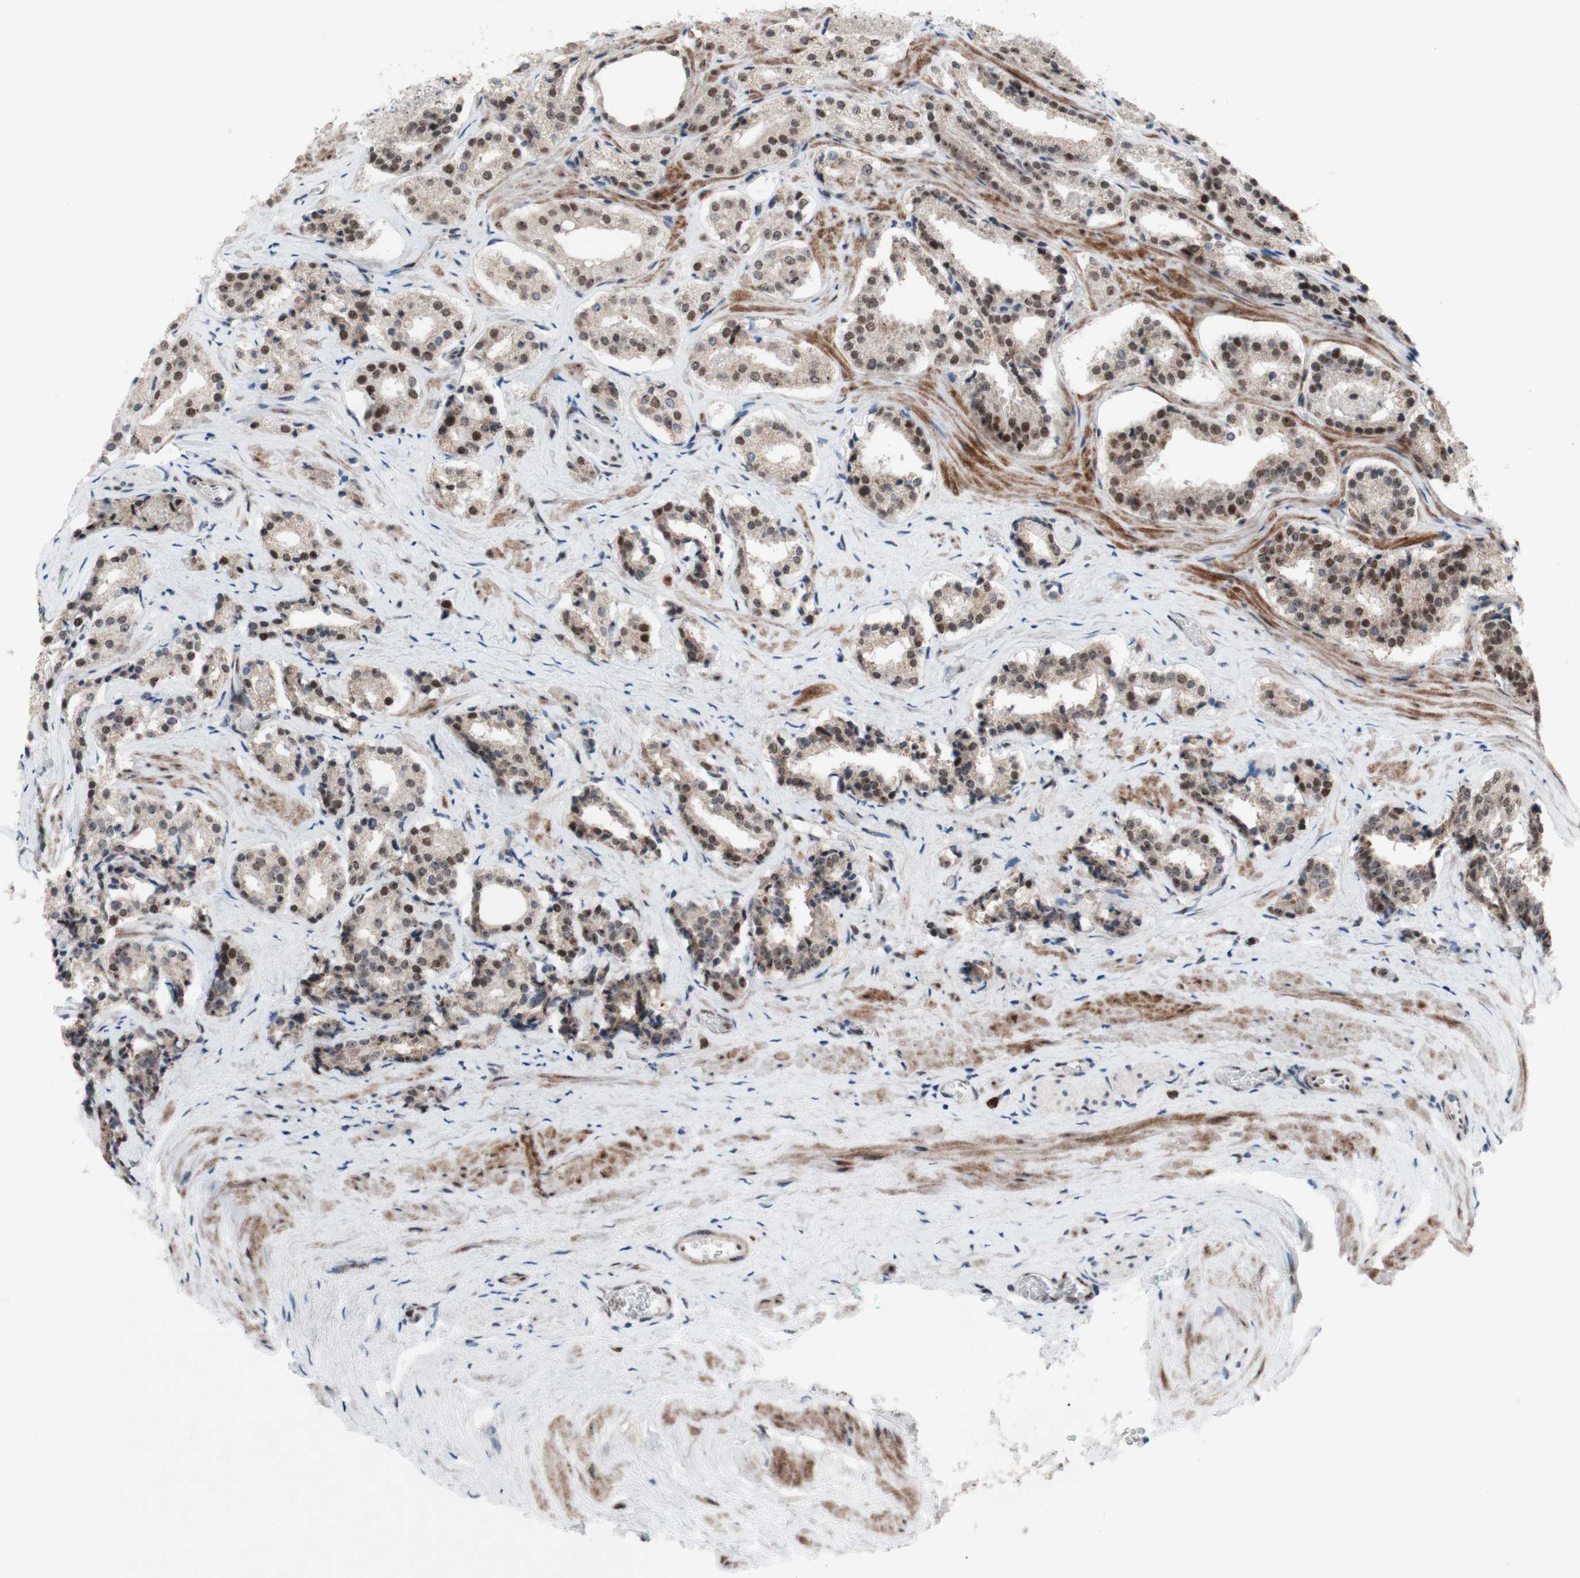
{"staining": {"intensity": "moderate", "quantity": ">75%", "location": "cytoplasmic/membranous,nuclear"}, "tissue": "prostate cancer", "cell_type": "Tumor cells", "image_type": "cancer", "snomed": [{"axis": "morphology", "description": "Adenocarcinoma, High grade"}, {"axis": "topography", "description": "Prostate"}], "caption": "An image of human prostate adenocarcinoma (high-grade) stained for a protein shows moderate cytoplasmic/membranous and nuclear brown staining in tumor cells.", "gene": "POLR1A", "patient": {"sex": "male", "age": 60}}